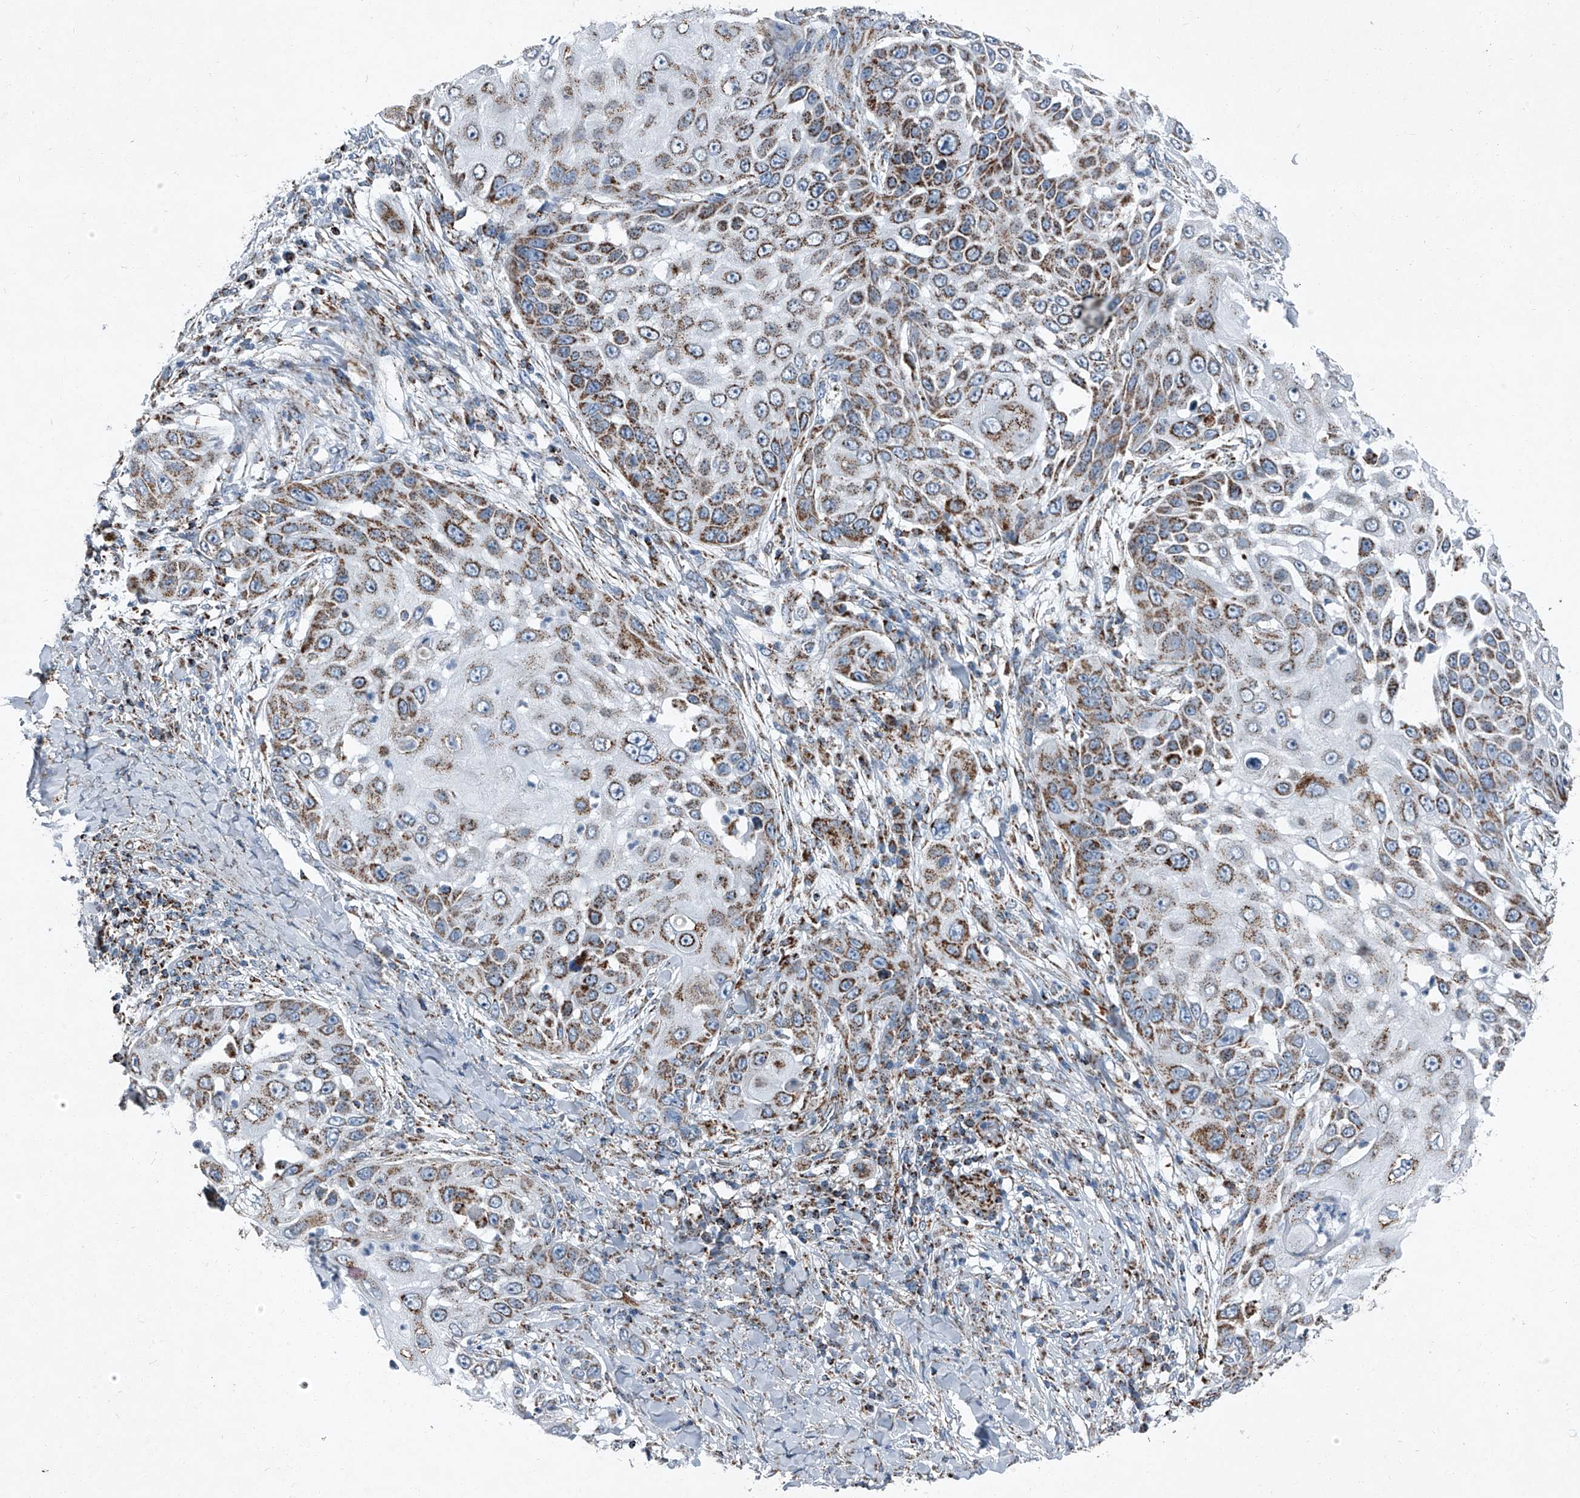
{"staining": {"intensity": "moderate", "quantity": ">75%", "location": "cytoplasmic/membranous"}, "tissue": "skin cancer", "cell_type": "Tumor cells", "image_type": "cancer", "snomed": [{"axis": "morphology", "description": "Squamous cell carcinoma, NOS"}, {"axis": "topography", "description": "Skin"}], "caption": "Skin cancer stained with a brown dye demonstrates moderate cytoplasmic/membranous positive positivity in approximately >75% of tumor cells.", "gene": "CHRNA7", "patient": {"sex": "female", "age": 44}}